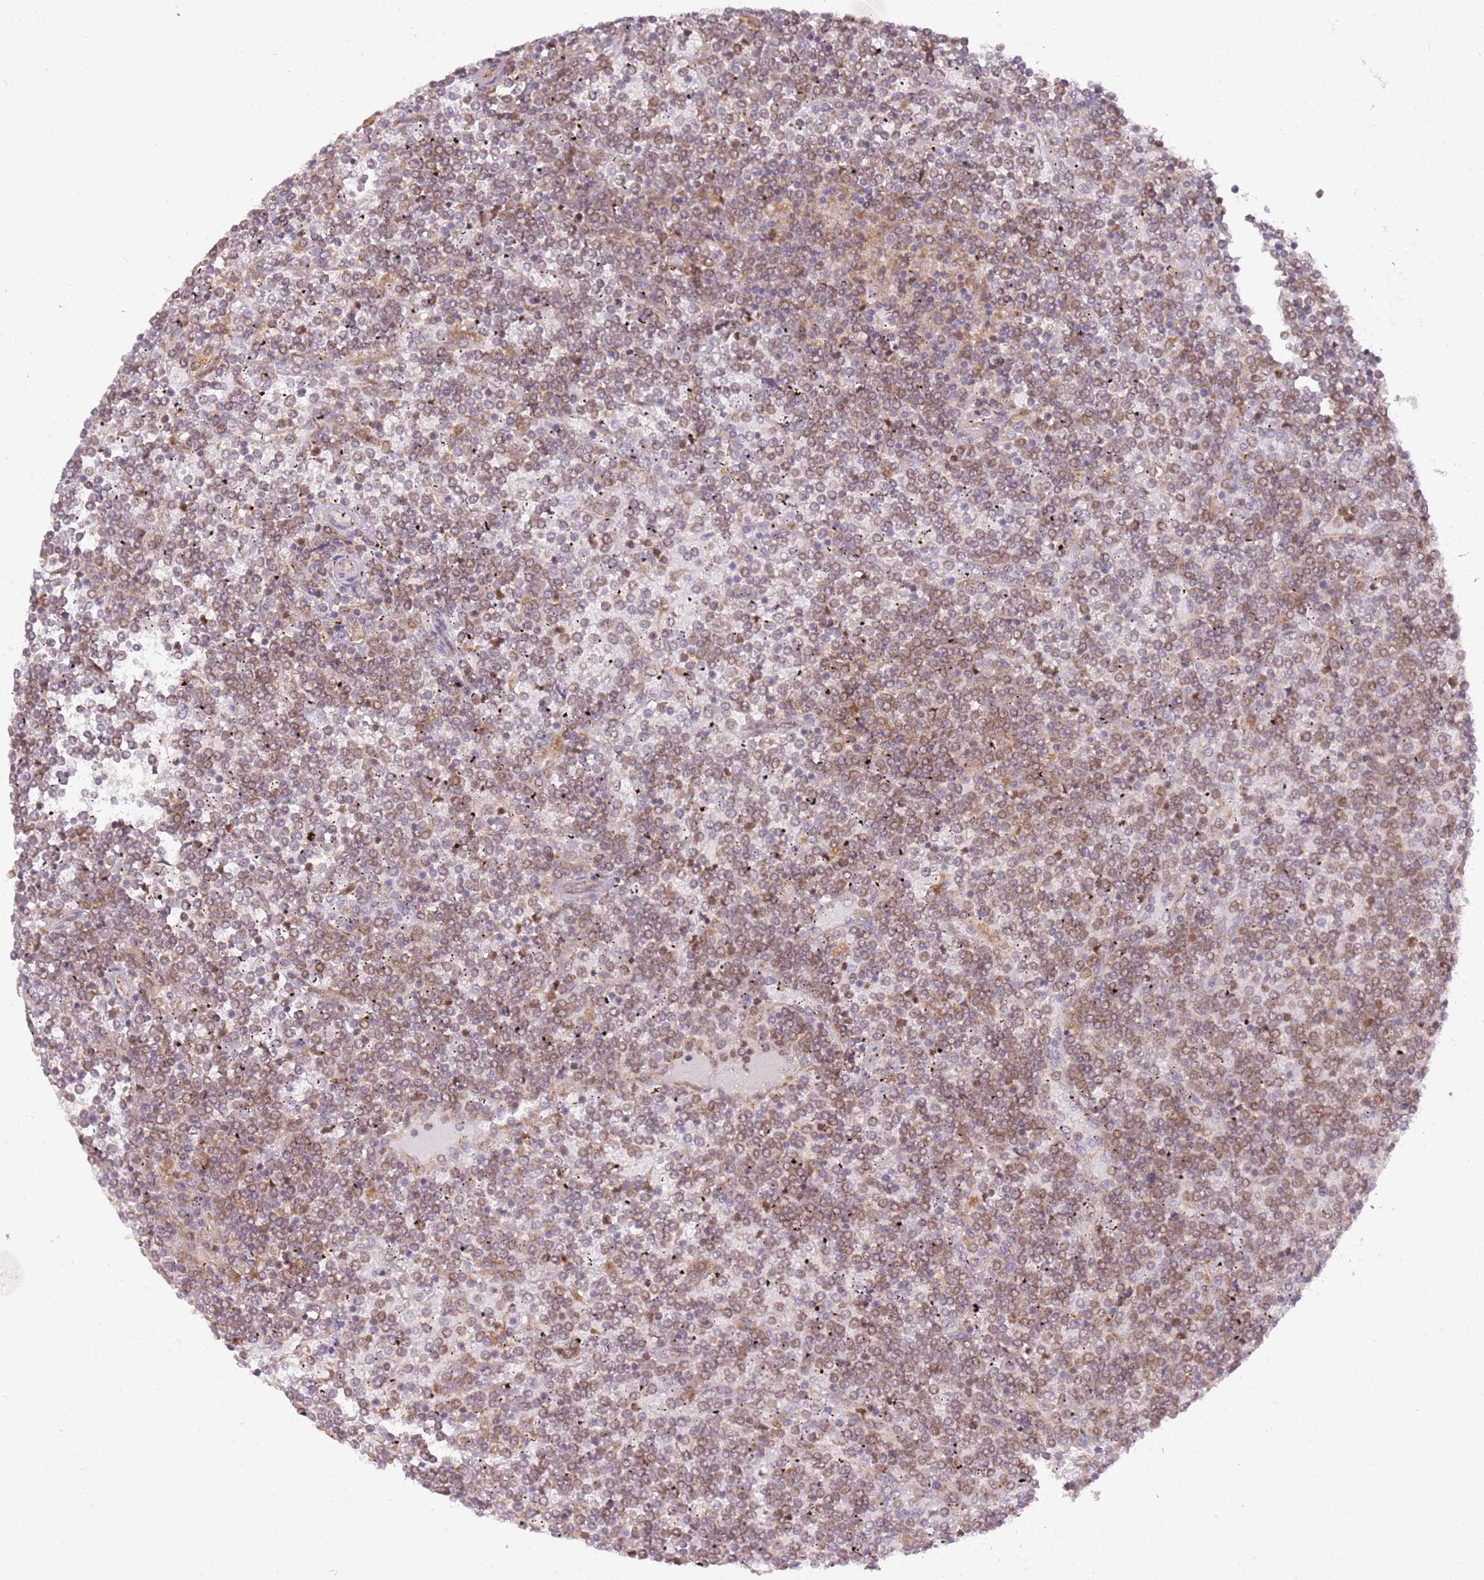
{"staining": {"intensity": "weak", "quantity": "25%-75%", "location": "nuclear"}, "tissue": "lymphoma", "cell_type": "Tumor cells", "image_type": "cancer", "snomed": [{"axis": "morphology", "description": "Malignant lymphoma, non-Hodgkin's type, Low grade"}, {"axis": "topography", "description": "Spleen"}], "caption": "Malignant lymphoma, non-Hodgkin's type (low-grade) tissue reveals weak nuclear positivity in about 25%-75% of tumor cells, visualized by immunohistochemistry.", "gene": "GRAP", "patient": {"sex": "female", "age": 19}}